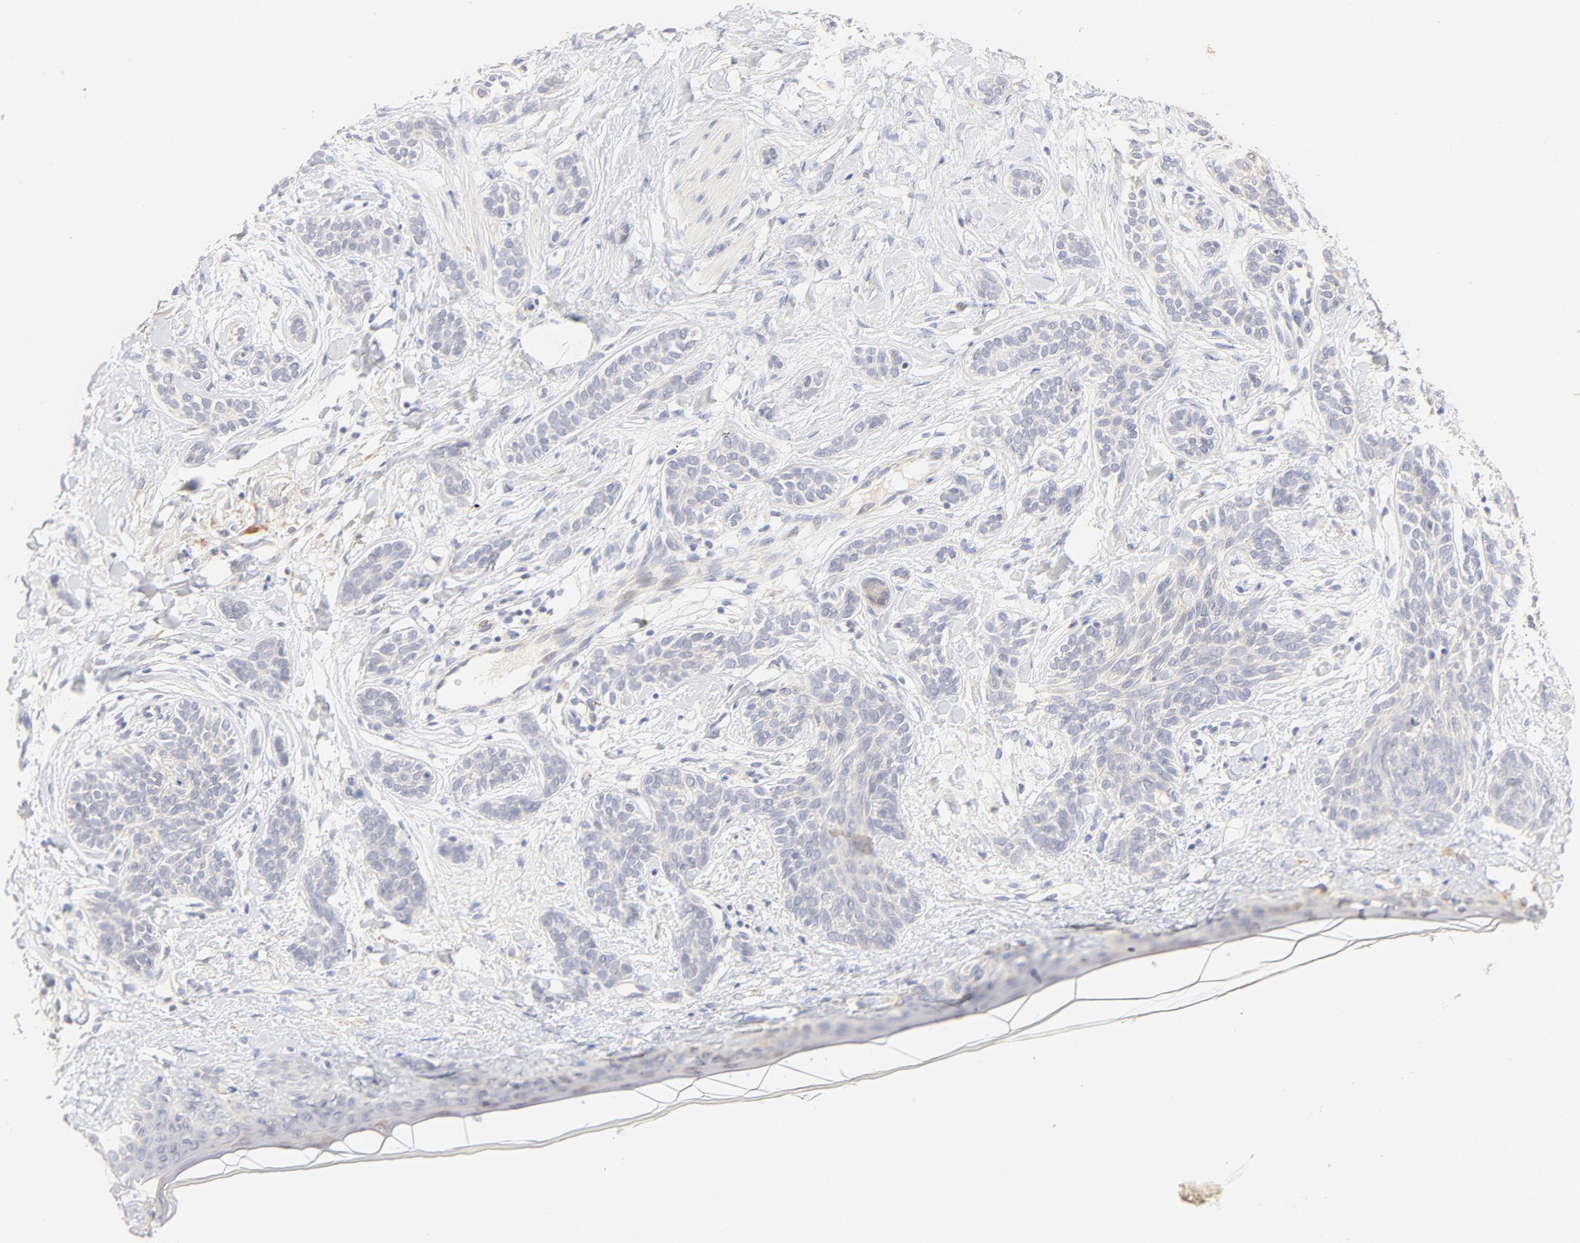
{"staining": {"intensity": "negative", "quantity": "none", "location": "none"}, "tissue": "skin cancer", "cell_type": "Tumor cells", "image_type": "cancer", "snomed": [{"axis": "morphology", "description": "Normal tissue, NOS"}, {"axis": "morphology", "description": "Basal cell carcinoma"}, {"axis": "topography", "description": "Skin"}], "caption": "Immunohistochemistry (IHC) image of human skin cancer stained for a protein (brown), which reveals no expression in tumor cells.", "gene": "MTERF2", "patient": {"sex": "male", "age": 63}}